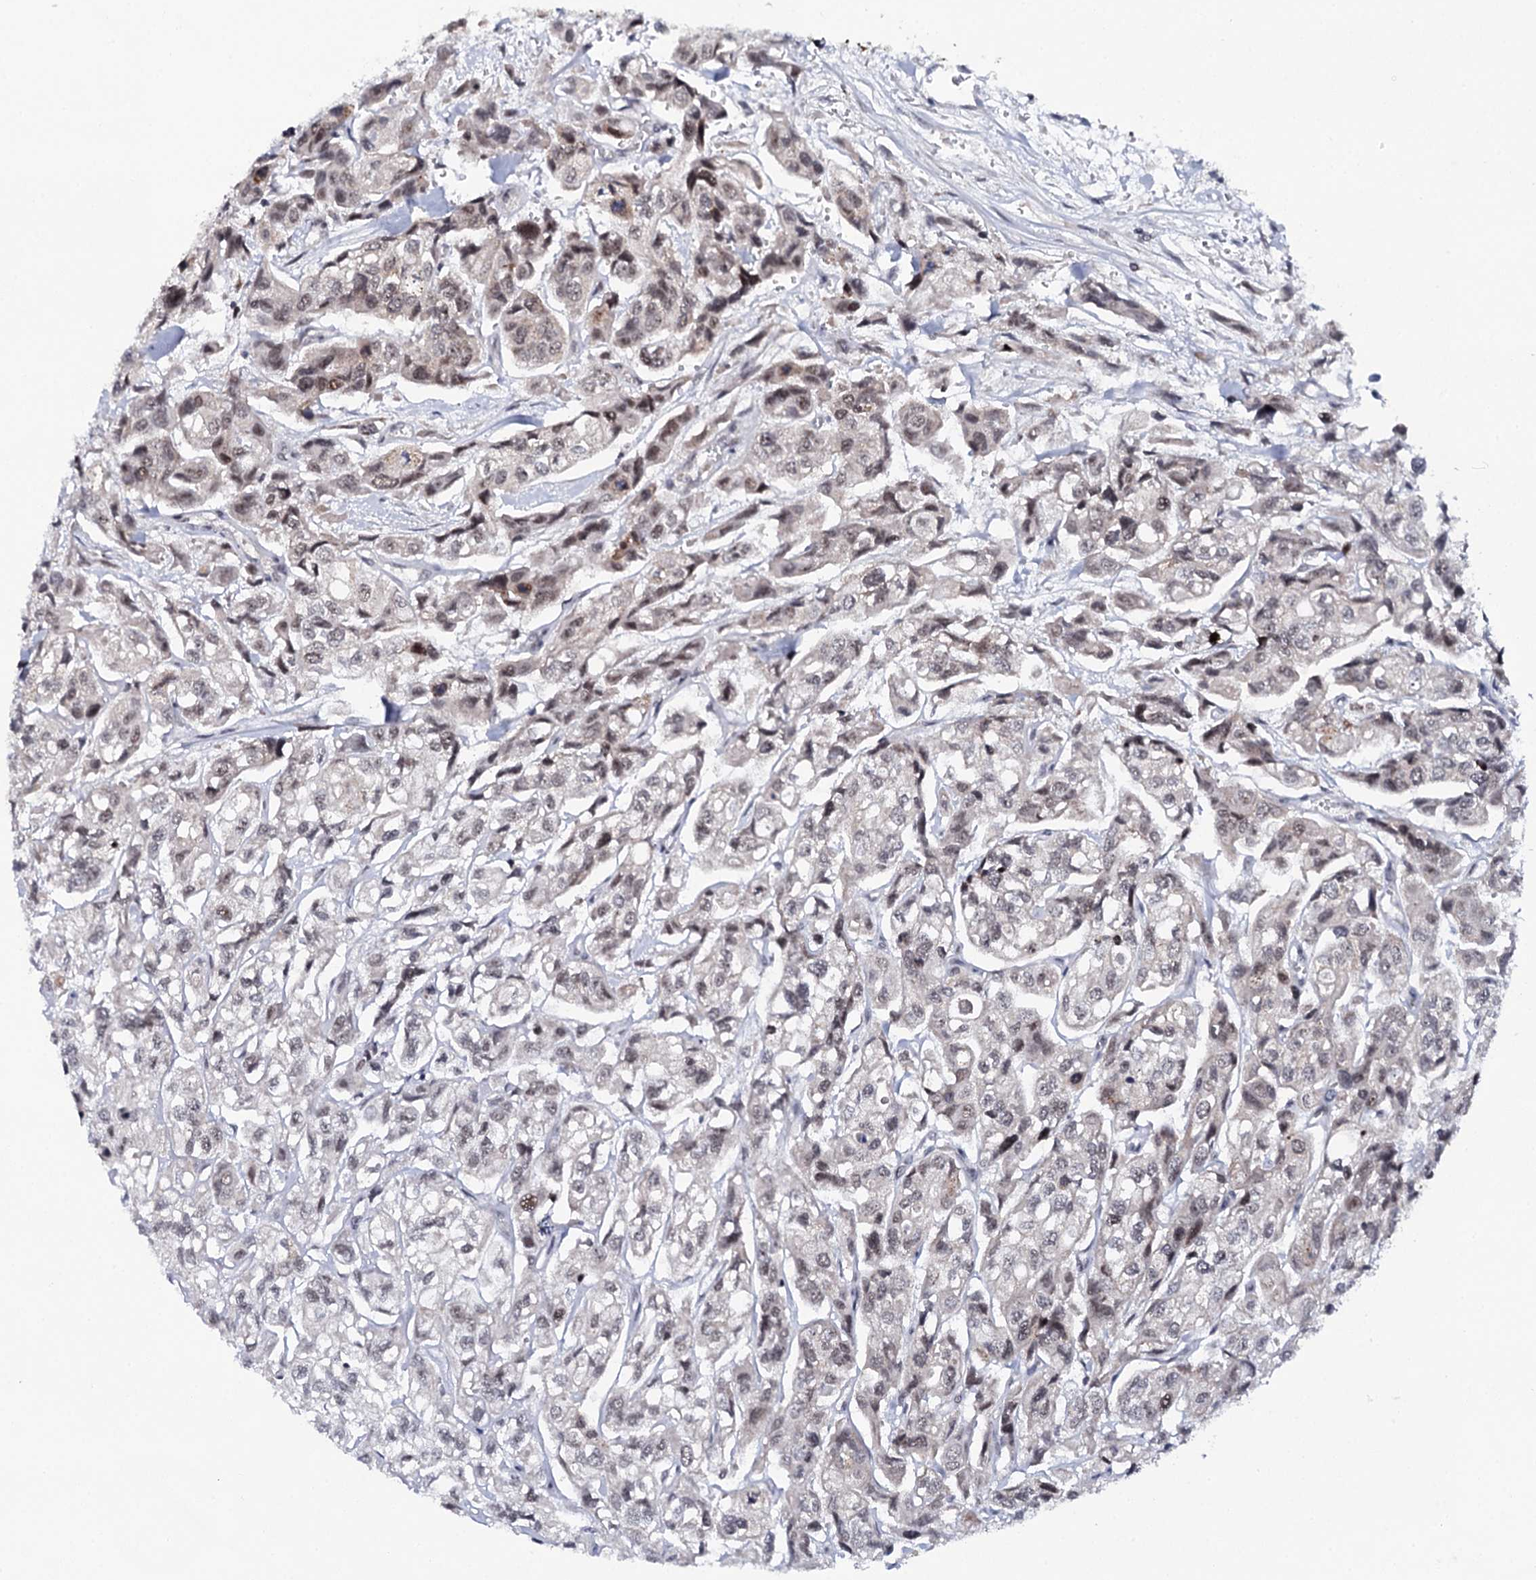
{"staining": {"intensity": "moderate", "quantity": "<25%", "location": "nuclear"}, "tissue": "urothelial cancer", "cell_type": "Tumor cells", "image_type": "cancer", "snomed": [{"axis": "morphology", "description": "Urothelial carcinoma, High grade"}, {"axis": "topography", "description": "Urinary bladder"}], "caption": "IHC (DAB) staining of human urothelial cancer demonstrates moderate nuclear protein positivity in about <25% of tumor cells.", "gene": "BUD13", "patient": {"sex": "male", "age": 67}}